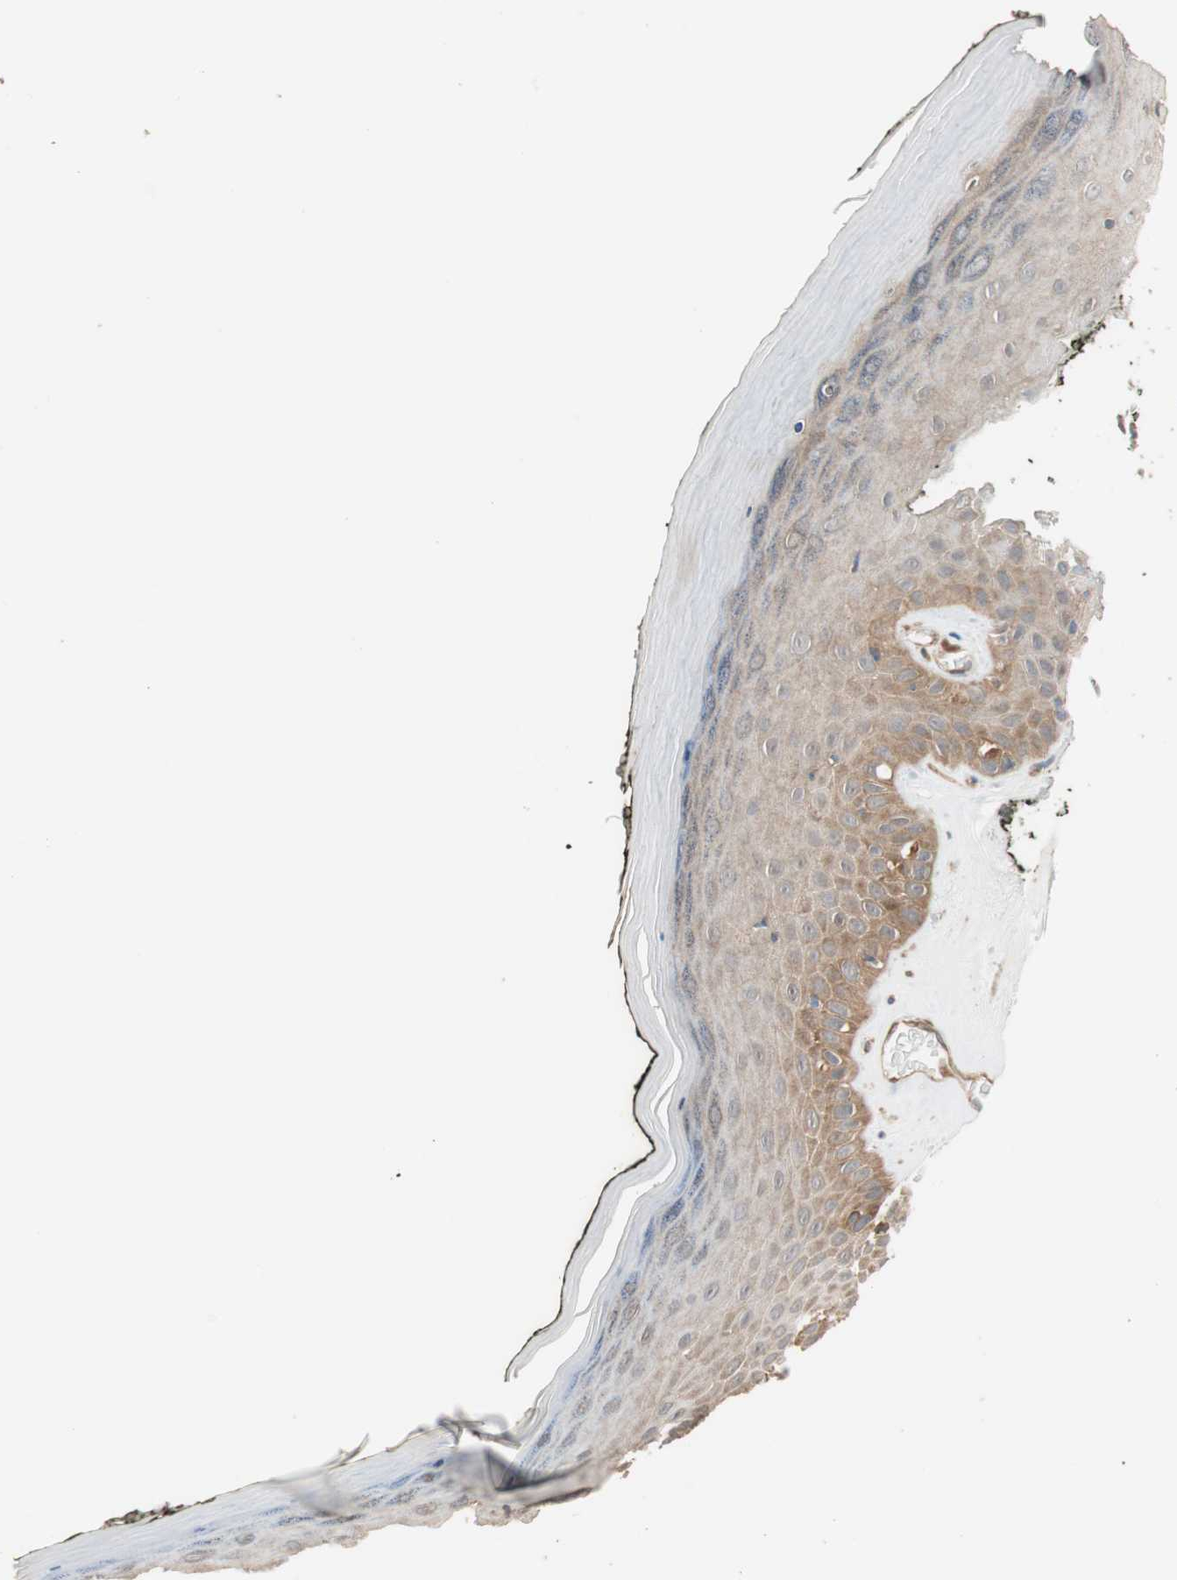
{"staining": {"intensity": "moderate", "quantity": ">75%", "location": "cytoplasmic/membranous"}, "tissue": "skin", "cell_type": "Epidermal cells", "image_type": "normal", "snomed": [{"axis": "morphology", "description": "Normal tissue, NOS"}, {"axis": "morphology", "description": "Inflammation, NOS"}, {"axis": "topography", "description": "Vulva"}], "caption": "Immunohistochemistry (IHC) (DAB) staining of benign skin exhibits moderate cytoplasmic/membranous protein expression in about >75% of epidermal cells.", "gene": "WASL", "patient": {"sex": "female", "age": 84}}